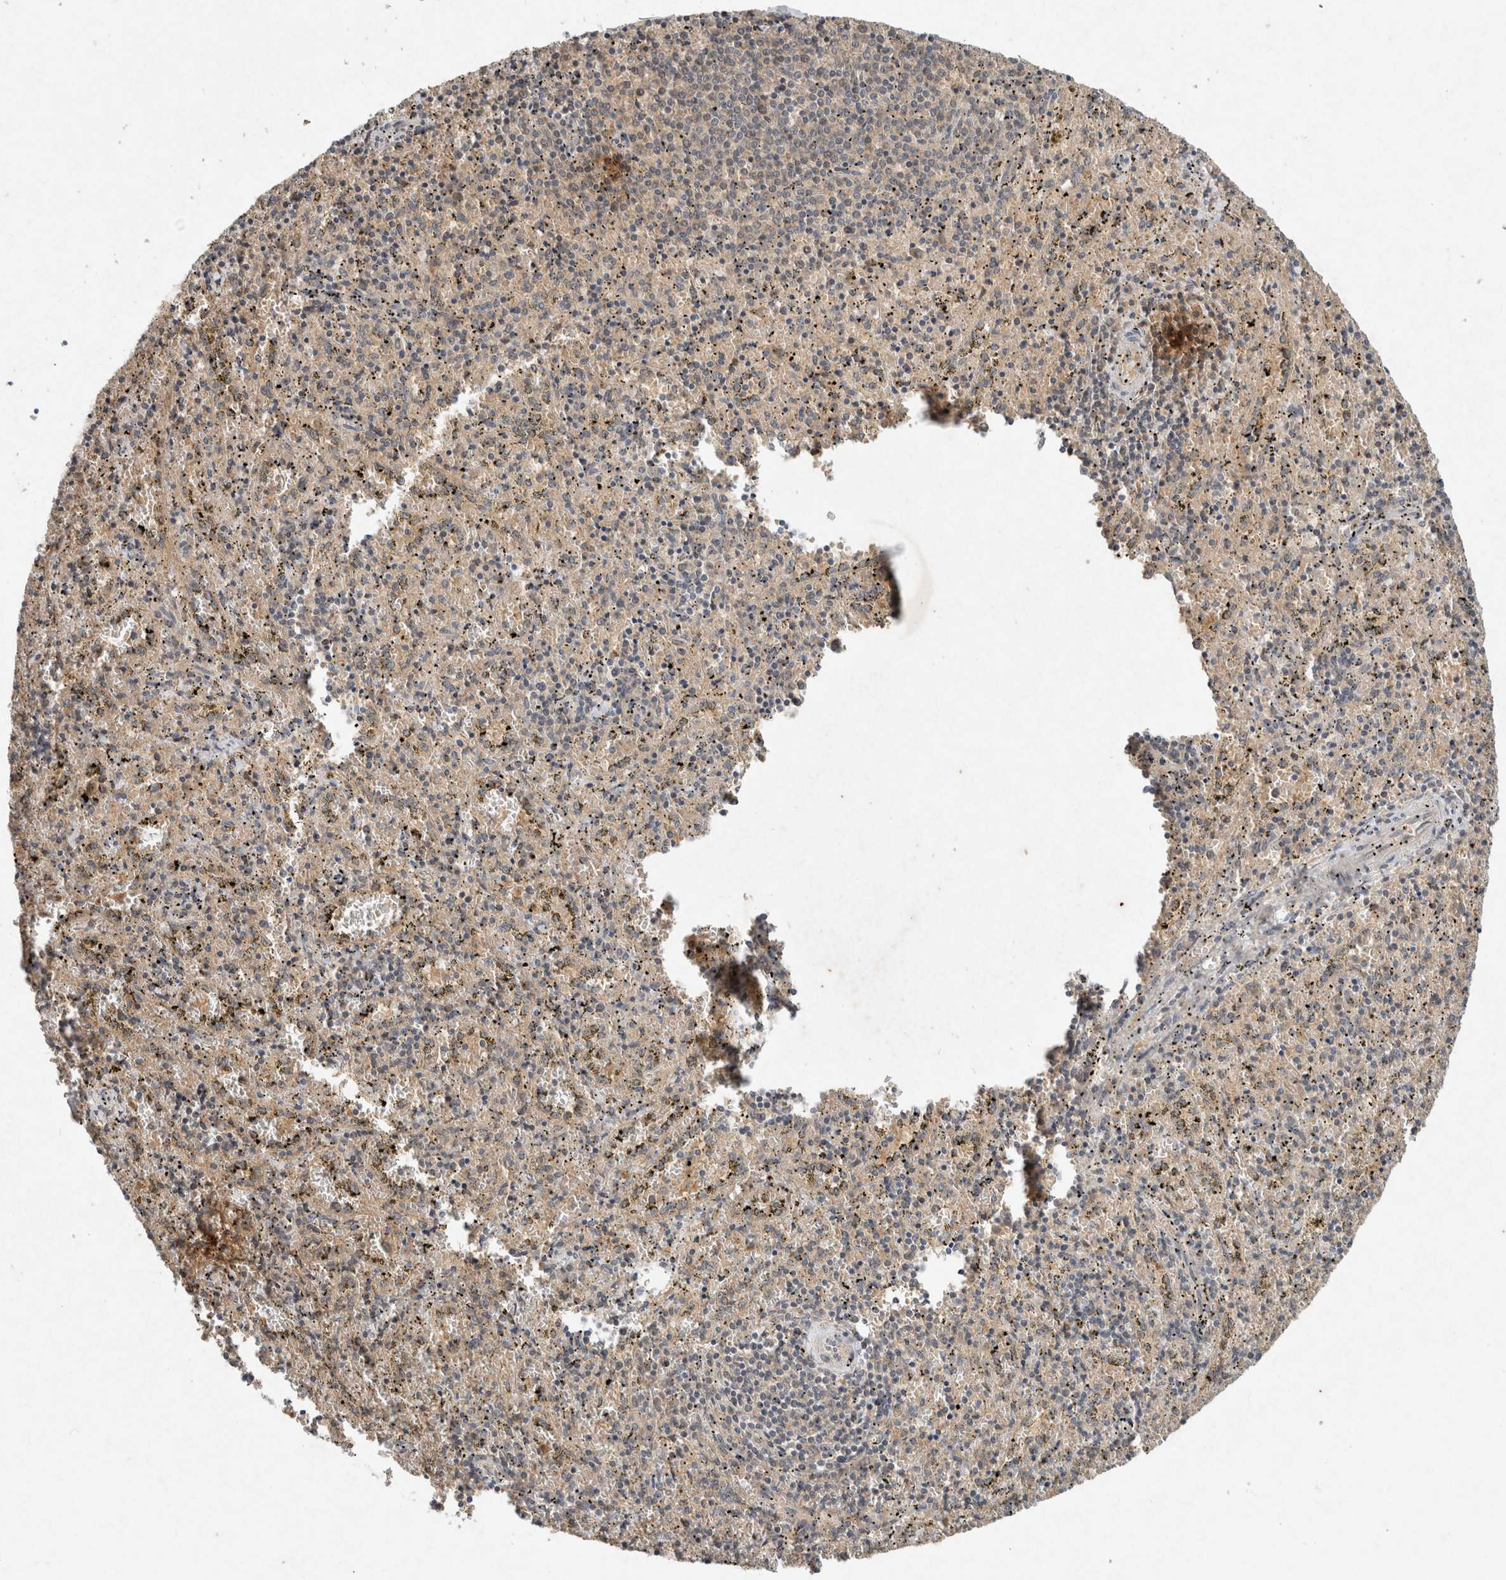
{"staining": {"intensity": "weak", "quantity": "<25%", "location": "cytoplasmic/membranous"}, "tissue": "spleen", "cell_type": "Cells in red pulp", "image_type": "normal", "snomed": [{"axis": "morphology", "description": "Normal tissue, NOS"}, {"axis": "topography", "description": "Spleen"}], "caption": "This is a histopathology image of IHC staining of unremarkable spleen, which shows no expression in cells in red pulp. (DAB IHC visualized using brightfield microscopy, high magnification).", "gene": "LOXL2", "patient": {"sex": "male", "age": 11}}